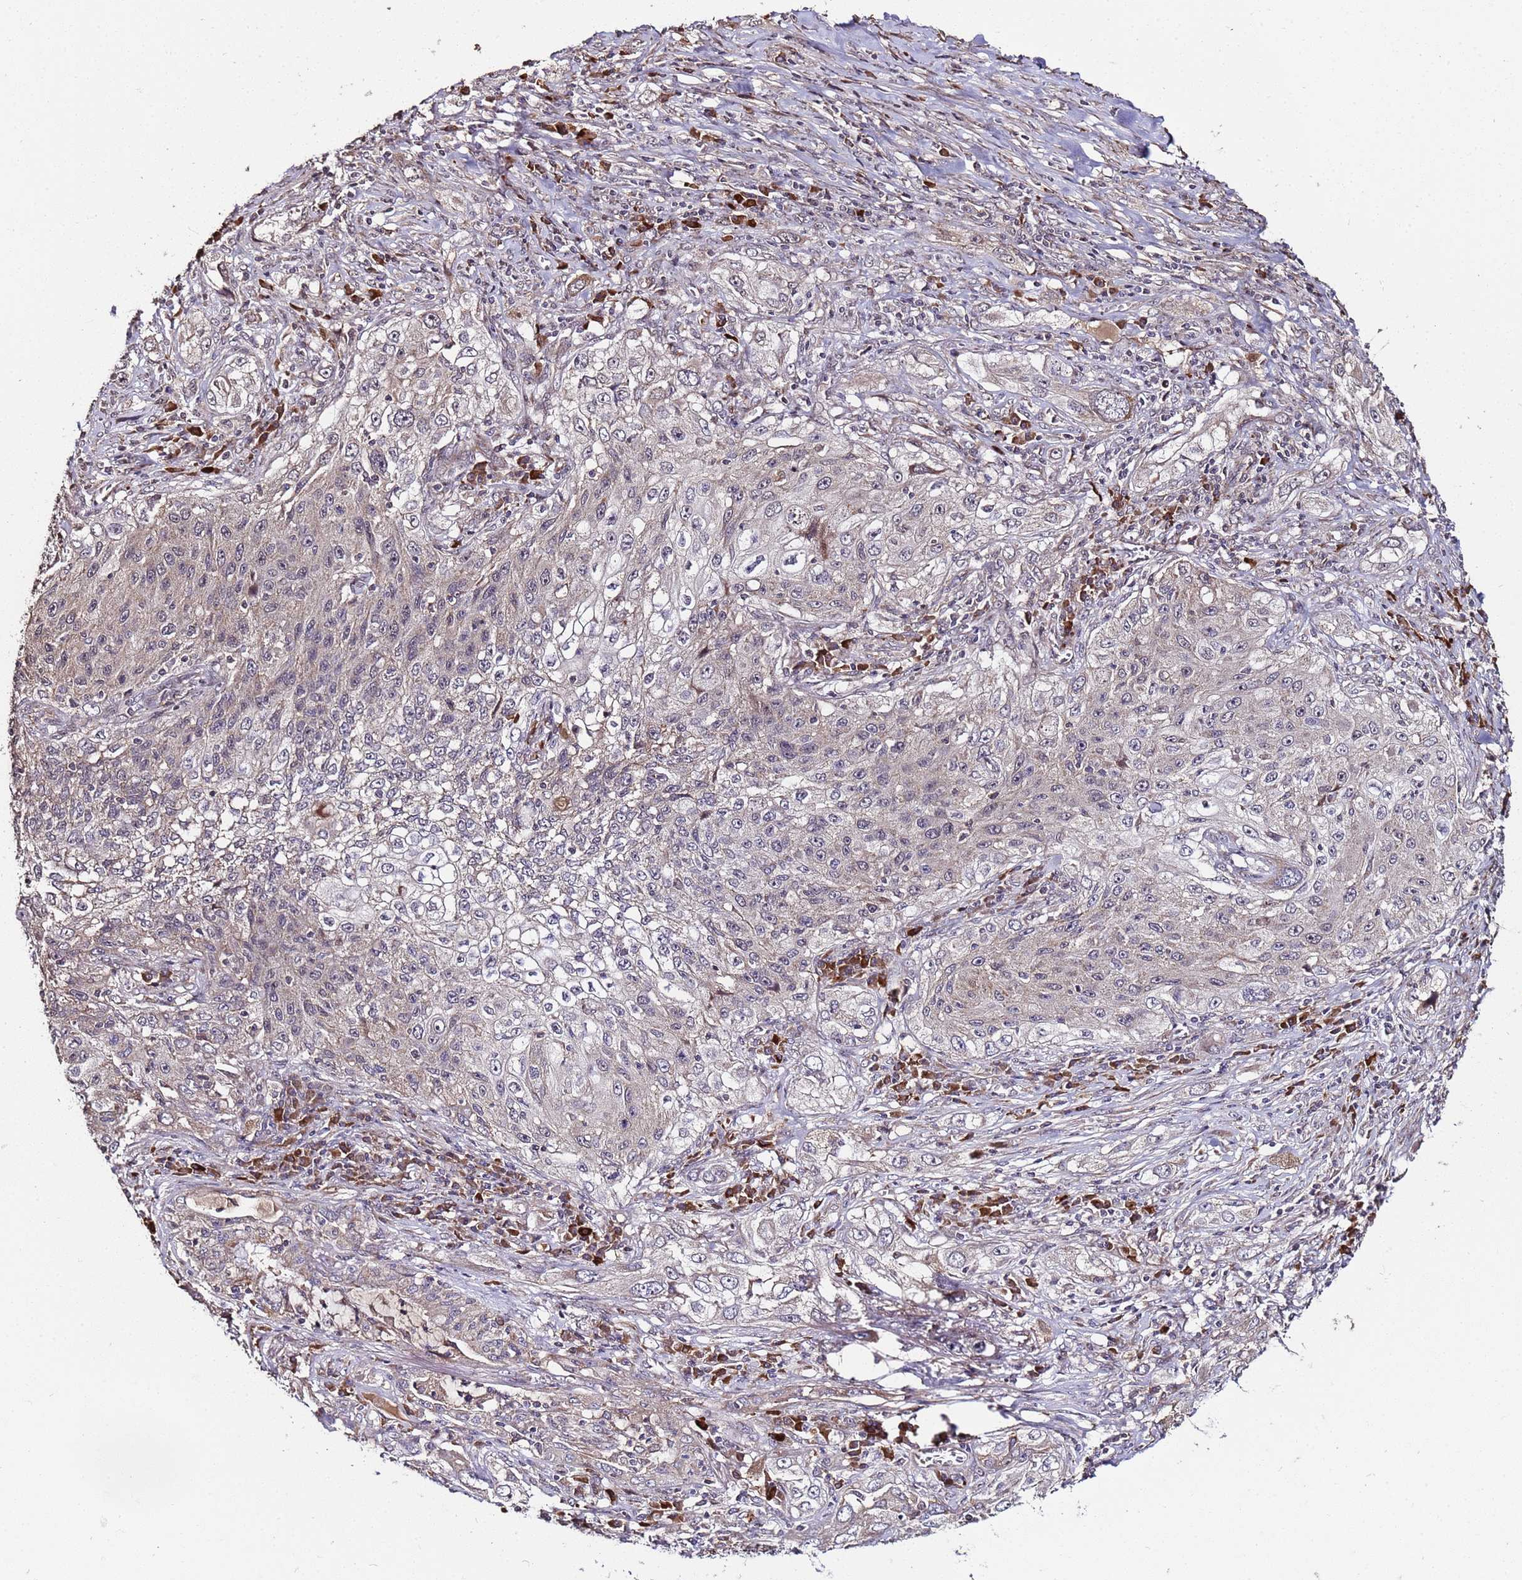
{"staining": {"intensity": "negative", "quantity": "none", "location": "none"}, "tissue": "lung cancer", "cell_type": "Tumor cells", "image_type": "cancer", "snomed": [{"axis": "morphology", "description": "Squamous cell carcinoma, NOS"}, {"axis": "topography", "description": "Lung"}], "caption": "Tumor cells show no significant protein staining in lung squamous cell carcinoma.", "gene": "WNK4", "patient": {"sex": "female", "age": 69}}